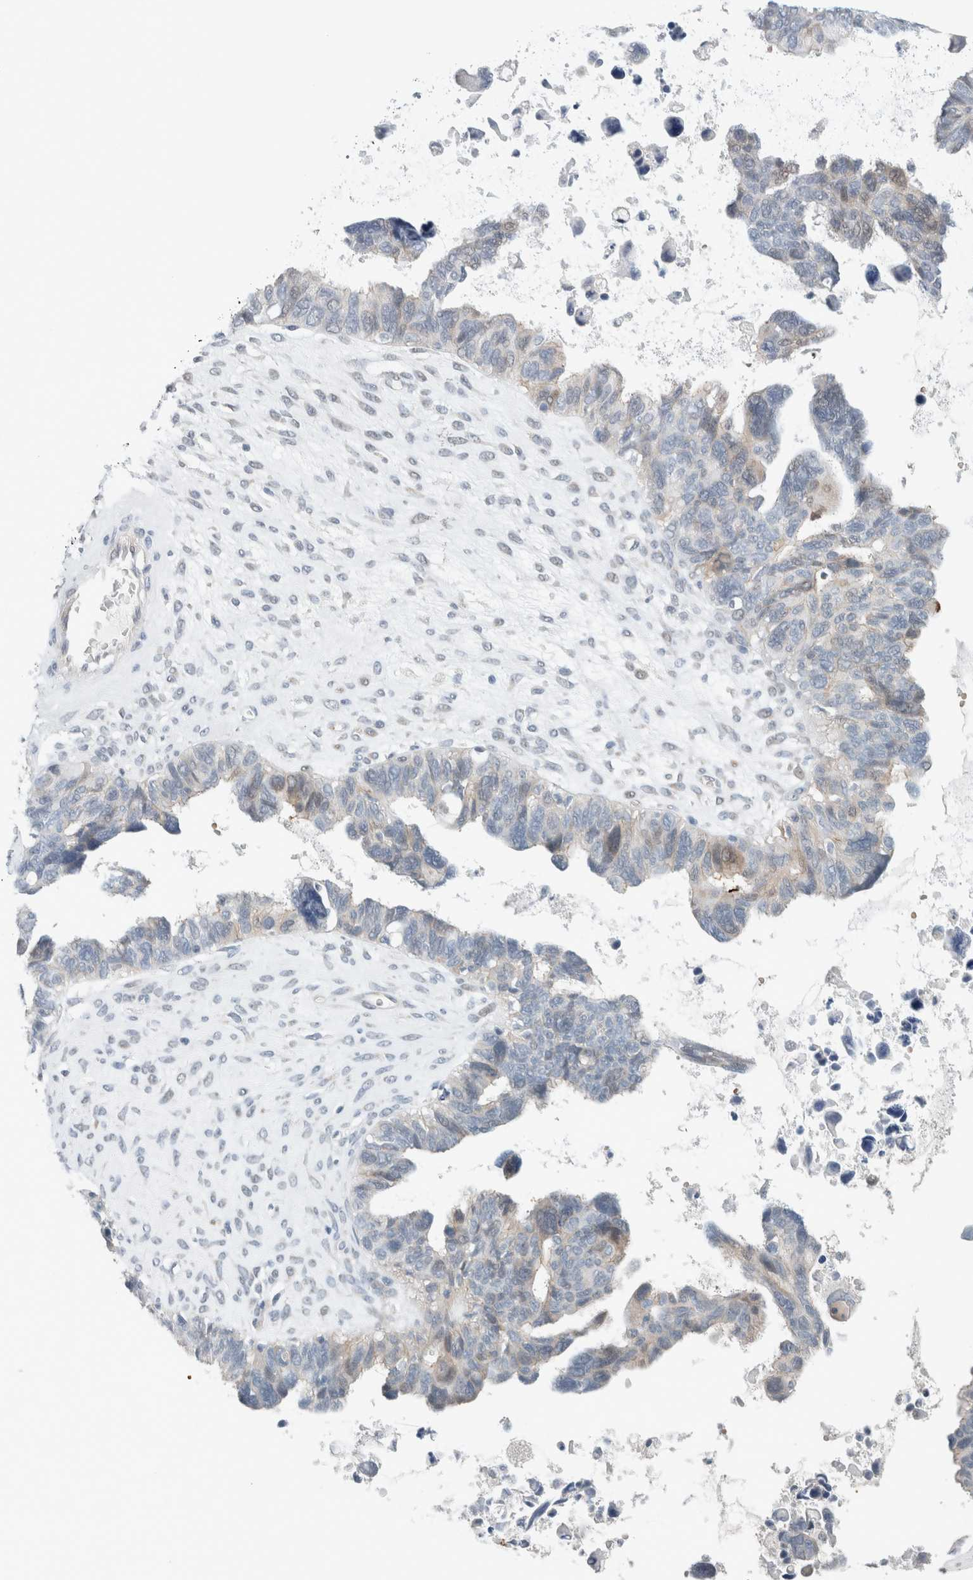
{"staining": {"intensity": "negative", "quantity": "none", "location": "none"}, "tissue": "ovarian cancer", "cell_type": "Tumor cells", "image_type": "cancer", "snomed": [{"axis": "morphology", "description": "Cystadenocarcinoma, serous, NOS"}, {"axis": "topography", "description": "Ovary"}], "caption": "This is an immunohistochemistry histopathology image of serous cystadenocarcinoma (ovarian). There is no positivity in tumor cells.", "gene": "CRAT", "patient": {"sex": "female", "age": 79}}